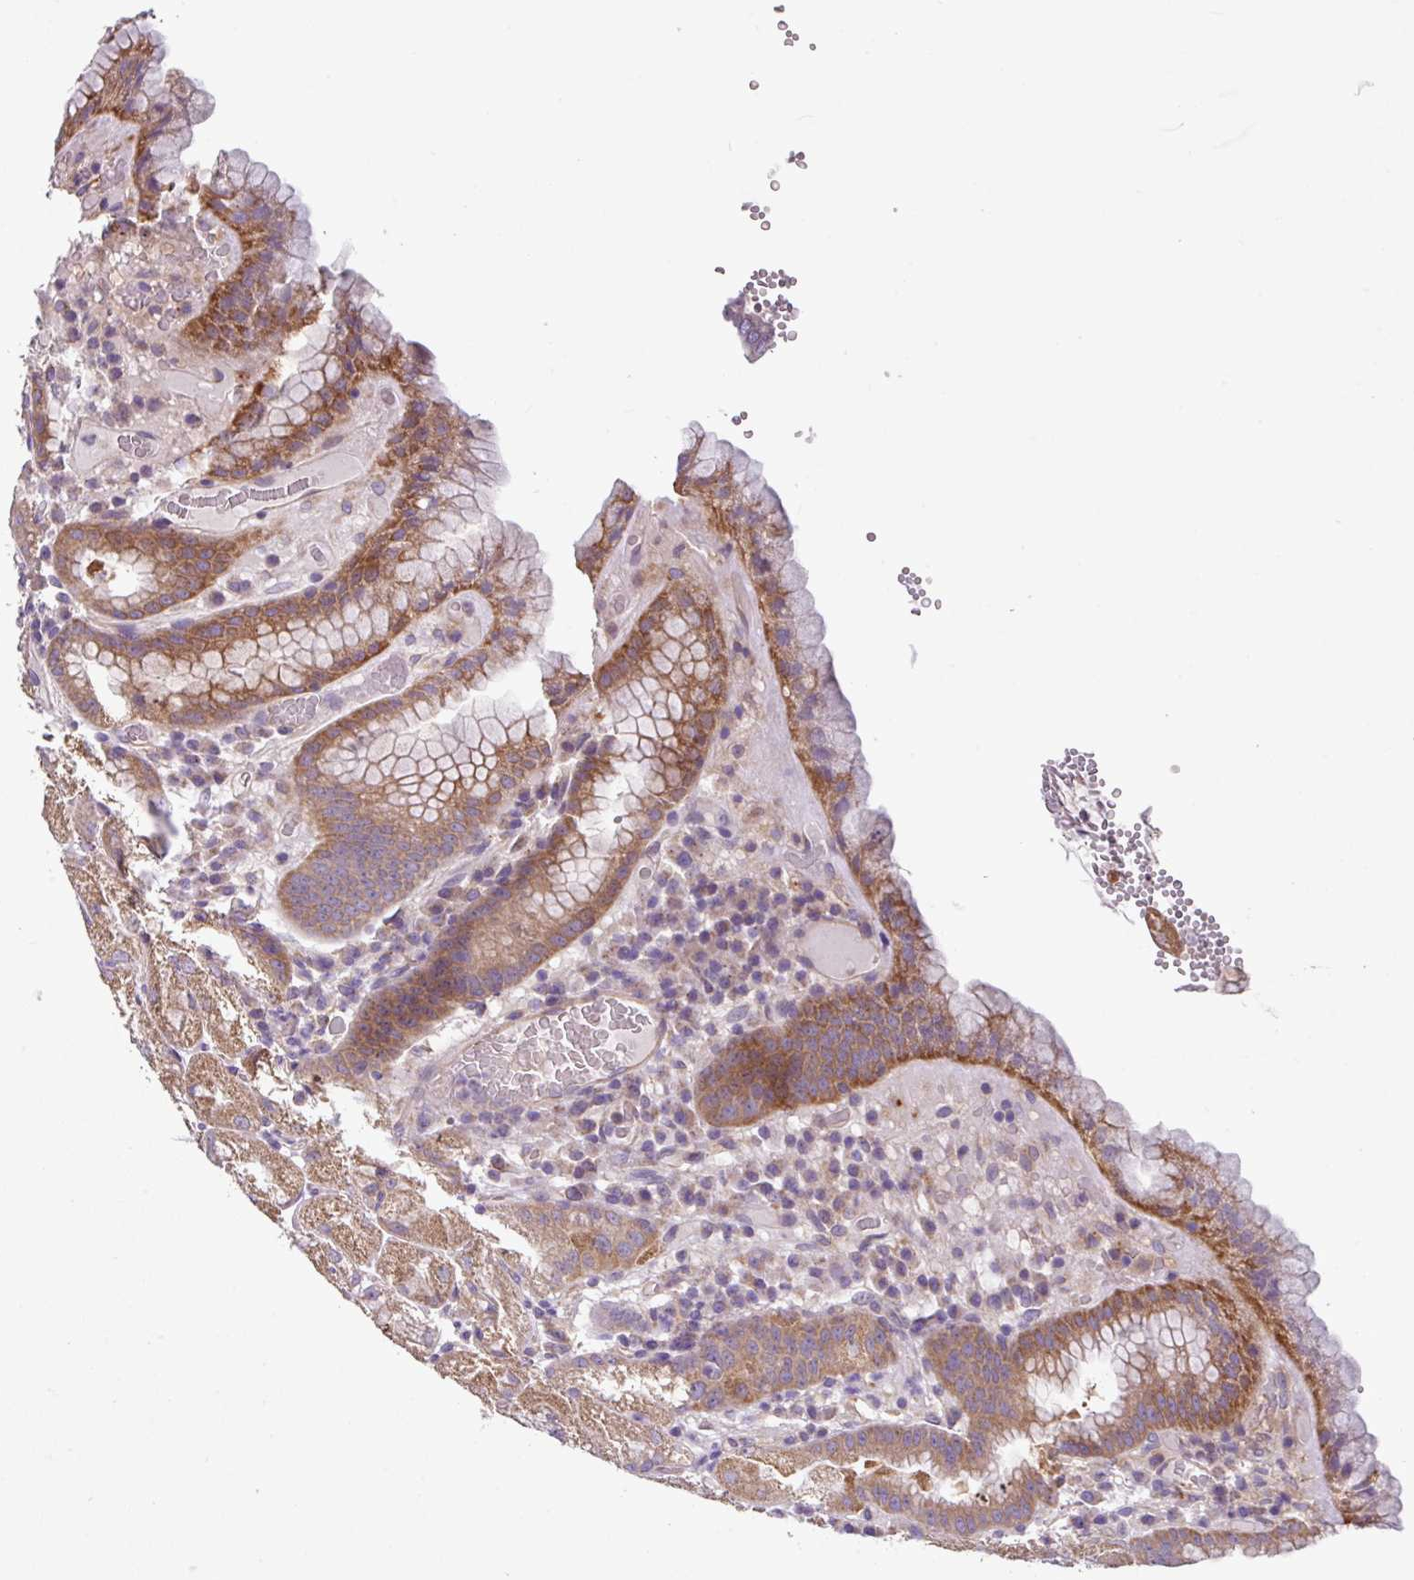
{"staining": {"intensity": "moderate", "quantity": "25%-75%", "location": "cytoplasmic/membranous"}, "tissue": "stomach", "cell_type": "Glandular cells", "image_type": "normal", "snomed": [{"axis": "morphology", "description": "Normal tissue, NOS"}, {"axis": "topography", "description": "Stomach, upper"}], "caption": "Immunohistochemical staining of benign stomach displays moderate cytoplasmic/membranous protein expression in about 25%-75% of glandular cells.", "gene": "SLC23A2", "patient": {"sex": "male", "age": 52}}